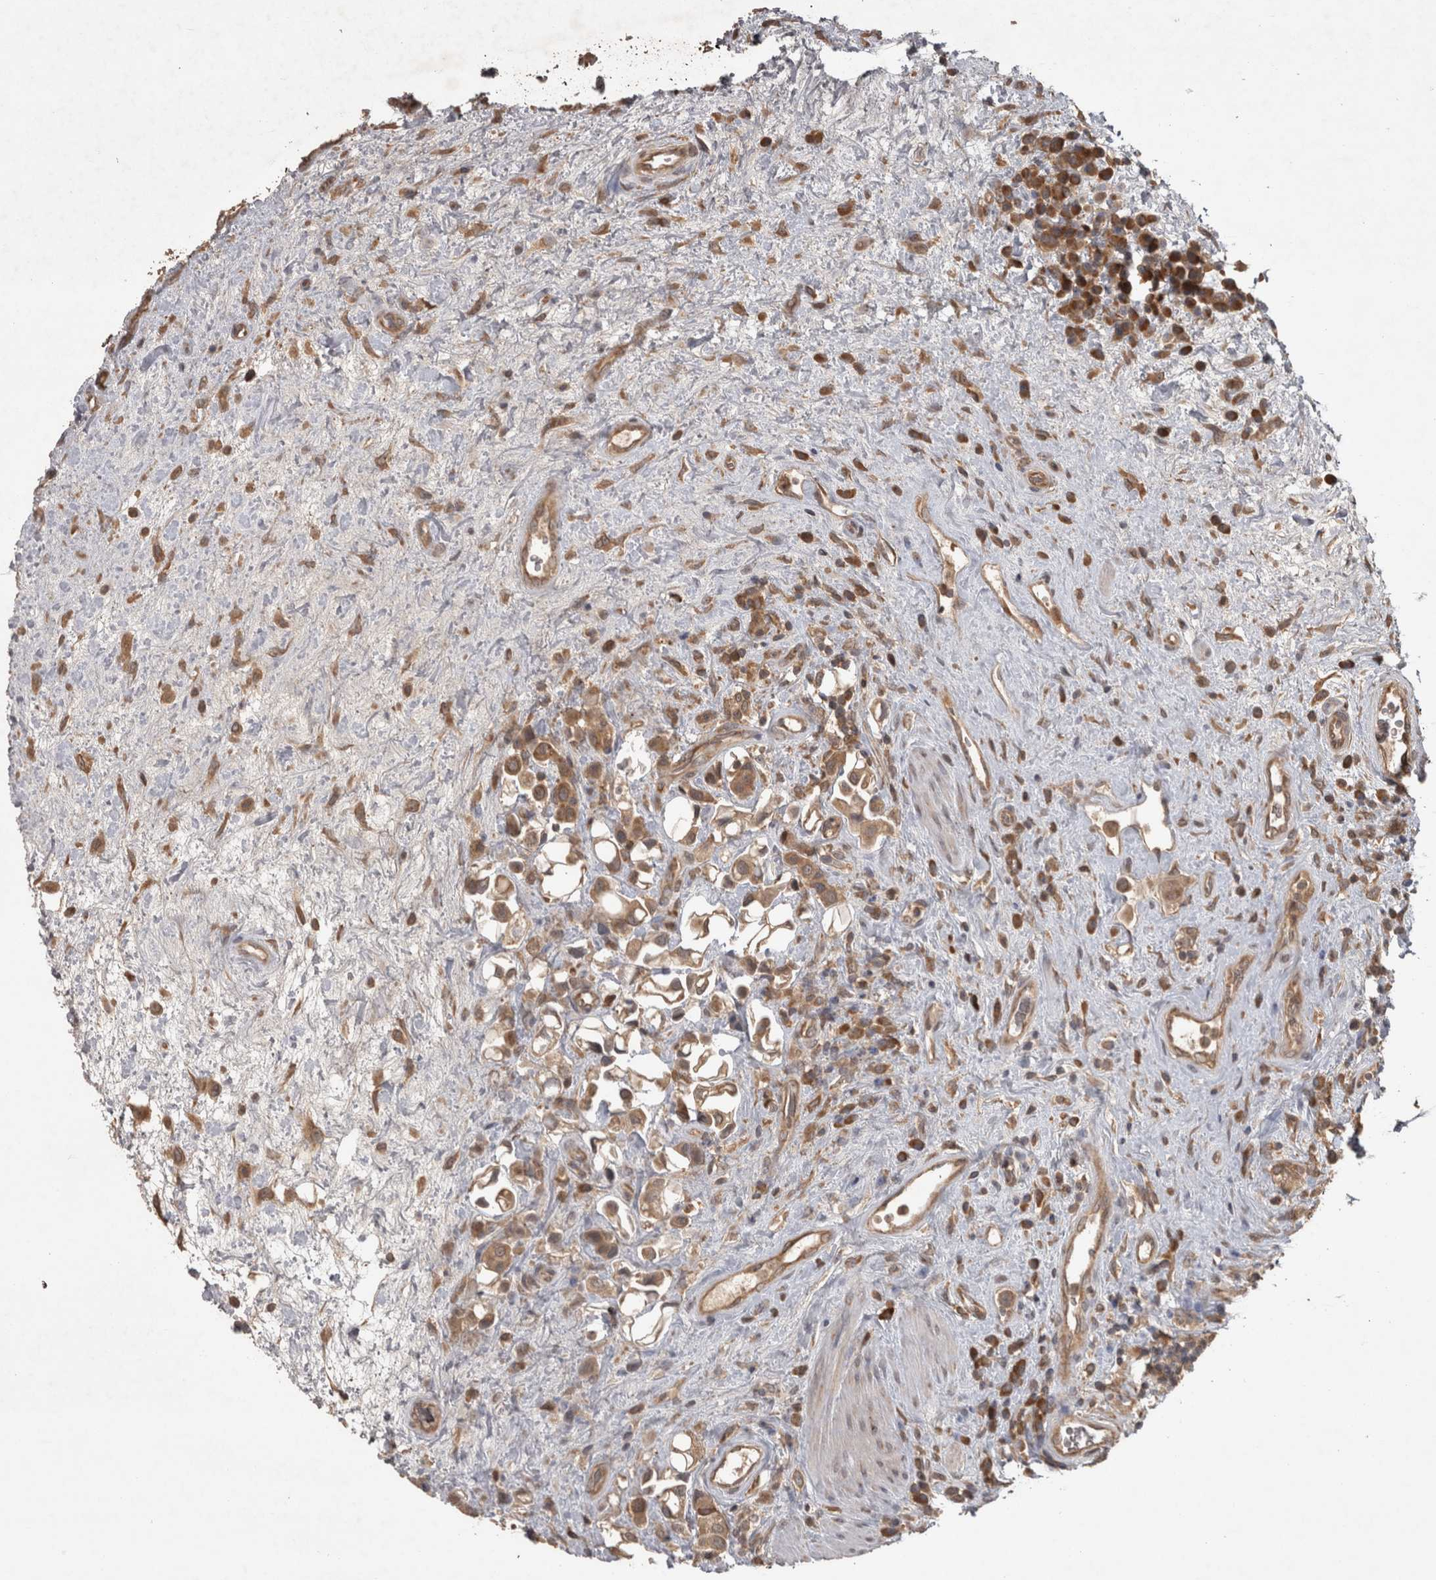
{"staining": {"intensity": "moderate", "quantity": ">75%", "location": "cytoplasmic/membranous"}, "tissue": "urothelial cancer", "cell_type": "Tumor cells", "image_type": "cancer", "snomed": [{"axis": "morphology", "description": "Urothelial carcinoma, High grade"}, {"axis": "topography", "description": "Urinary bladder"}], "caption": "The micrograph demonstrates immunohistochemical staining of high-grade urothelial carcinoma. There is moderate cytoplasmic/membranous staining is appreciated in about >75% of tumor cells.", "gene": "MICU3", "patient": {"sex": "male", "age": 50}}